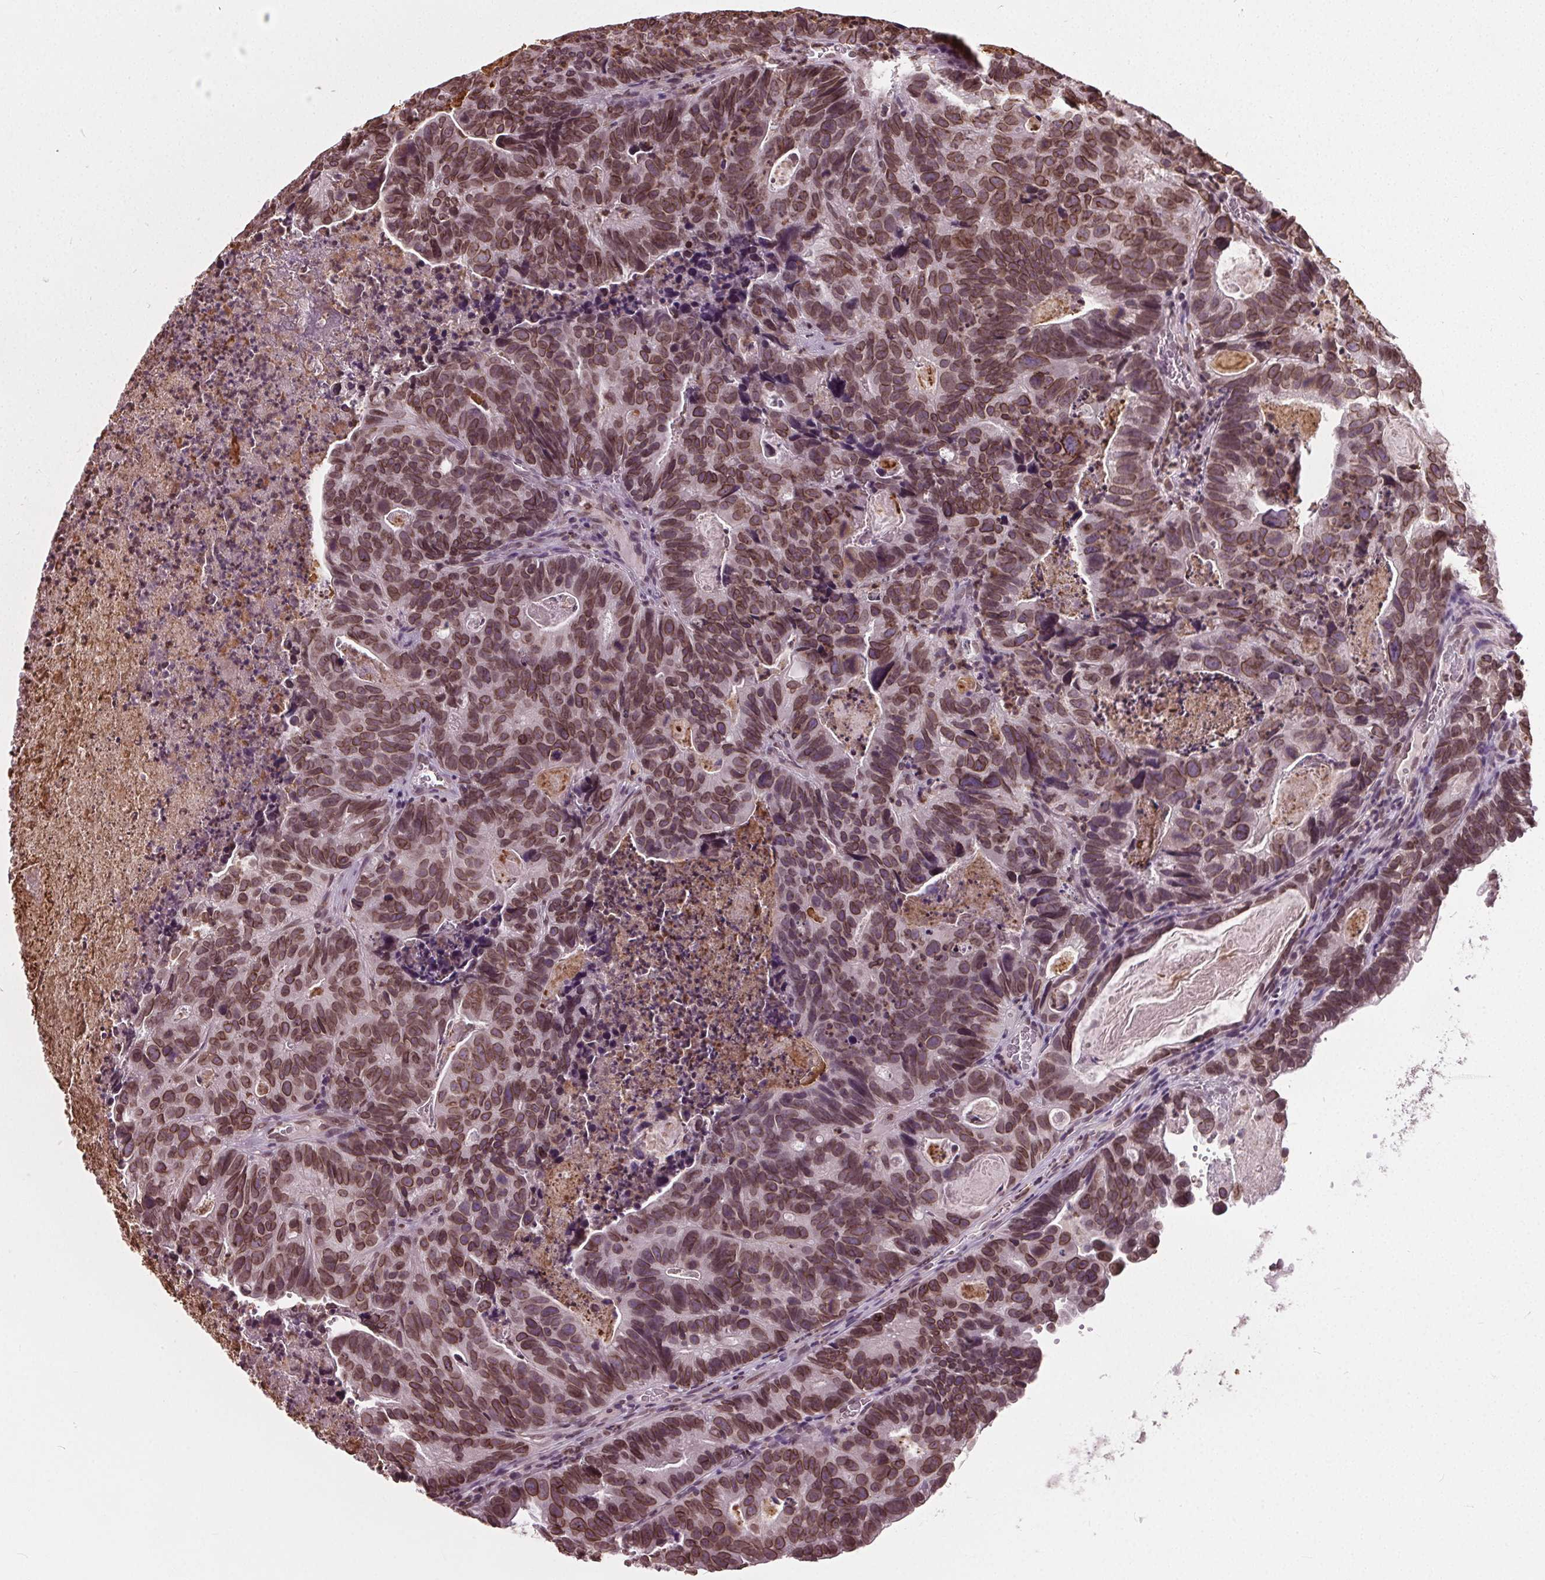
{"staining": {"intensity": "moderate", "quantity": ">75%", "location": "cytoplasmic/membranous,nuclear"}, "tissue": "head and neck cancer", "cell_type": "Tumor cells", "image_type": "cancer", "snomed": [{"axis": "morphology", "description": "Adenocarcinoma, NOS"}, {"axis": "topography", "description": "Head-Neck"}], "caption": "High-power microscopy captured an IHC micrograph of head and neck cancer (adenocarcinoma), revealing moderate cytoplasmic/membranous and nuclear staining in about >75% of tumor cells. Nuclei are stained in blue.", "gene": "TTC39C", "patient": {"sex": "male", "age": 62}}